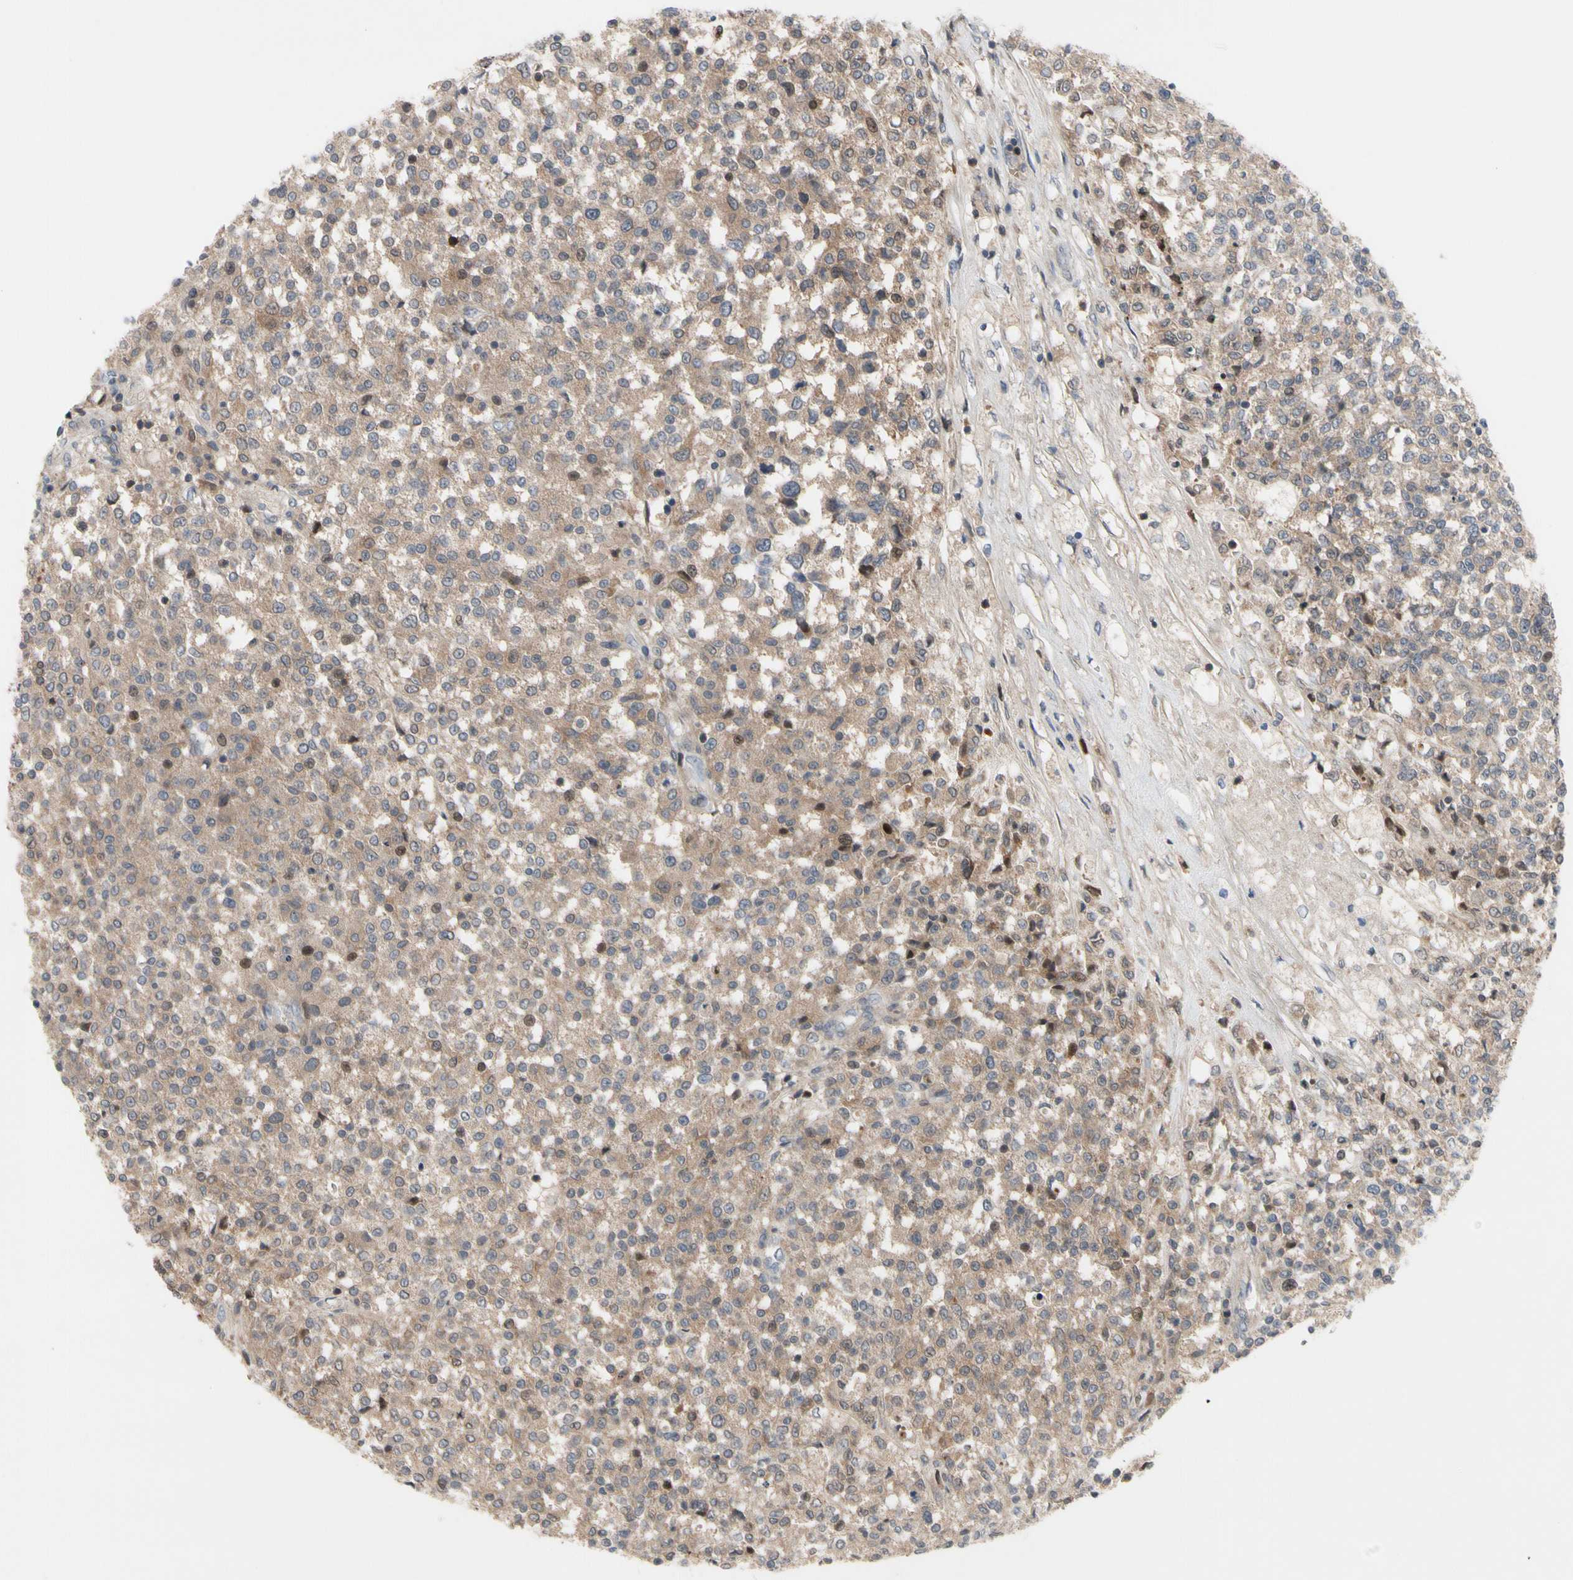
{"staining": {"intensity": "moderate", "quantity": ">75%", "location": "cytoplasmic/membranous"}, "tissue": "testis cancer", "cell_type": "Tumor cells", "image_type": "cancer", "snomed": [{"axis": "morphology", "description": "Seminoma, NOS"}, {"axis": "topography", "description": "Testis"}], "caption": "Immunohistochemistry of testis cancer (seminoma) demonstrates medium levels of moderate cytoplasmic/membranous staining in approximately >75% of tumor cells.", "gene": "OAZ1", "patient": {"sex": "male", "age": 59}}